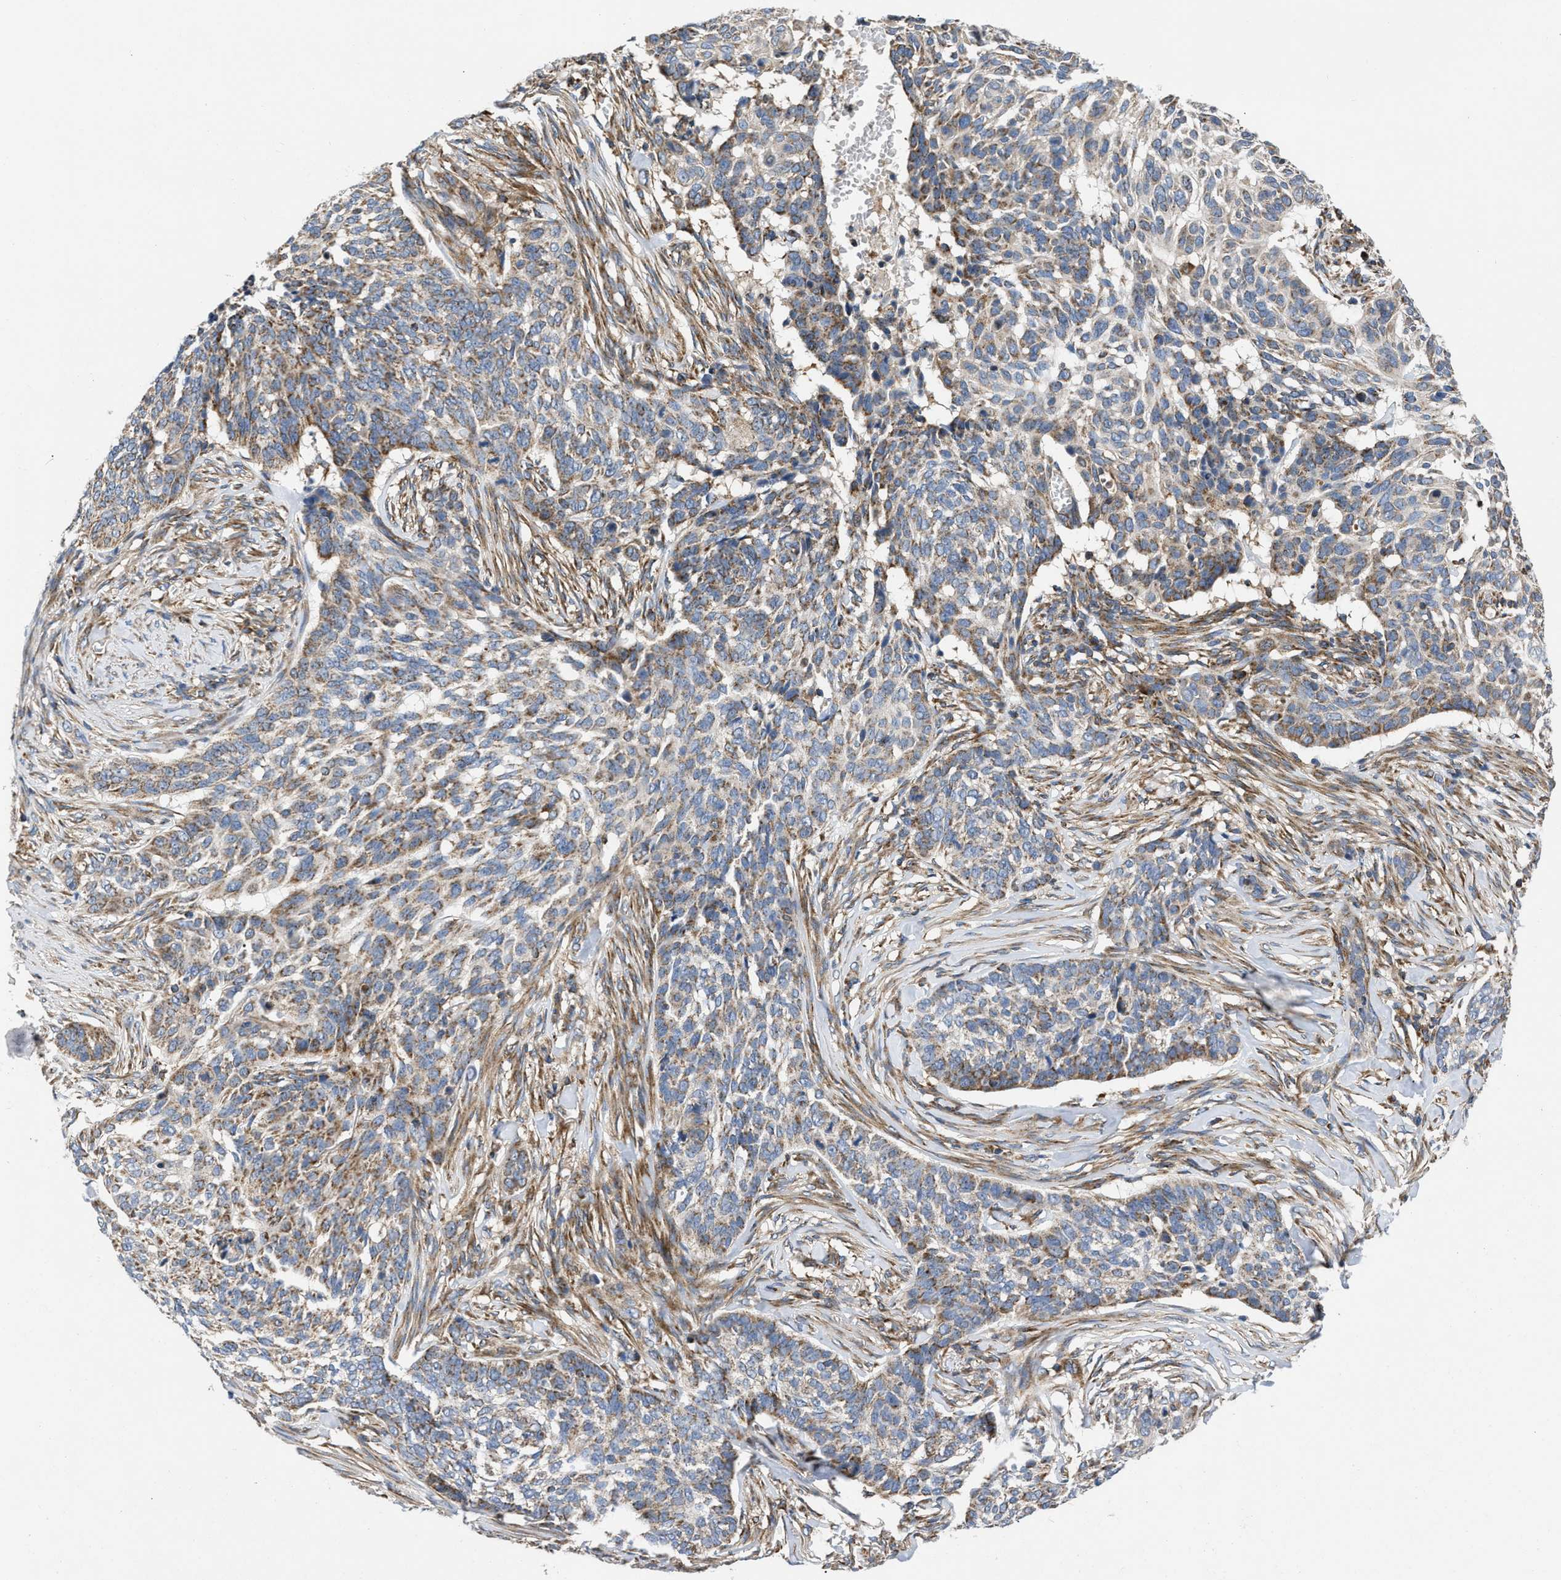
{"staining": {"intensity": "moderate", "quantity": ">75%", "location": "cytoplasmic/membranous"}, "tissue": "skin cancer", "cell_type": "Tumor cells", "image_type": "cancer", "snomed": [{"axis": "morphology", "description": "Basal cell carcinoma"}, {"axis": "topography", "description": "Skin"}], "caption": "Skin basal cell carcinoma stained with a protein marker reveals moderate staining in tumor cells.", "gene": "OPTN", "patient": {"sex": "male", "age": 85}}